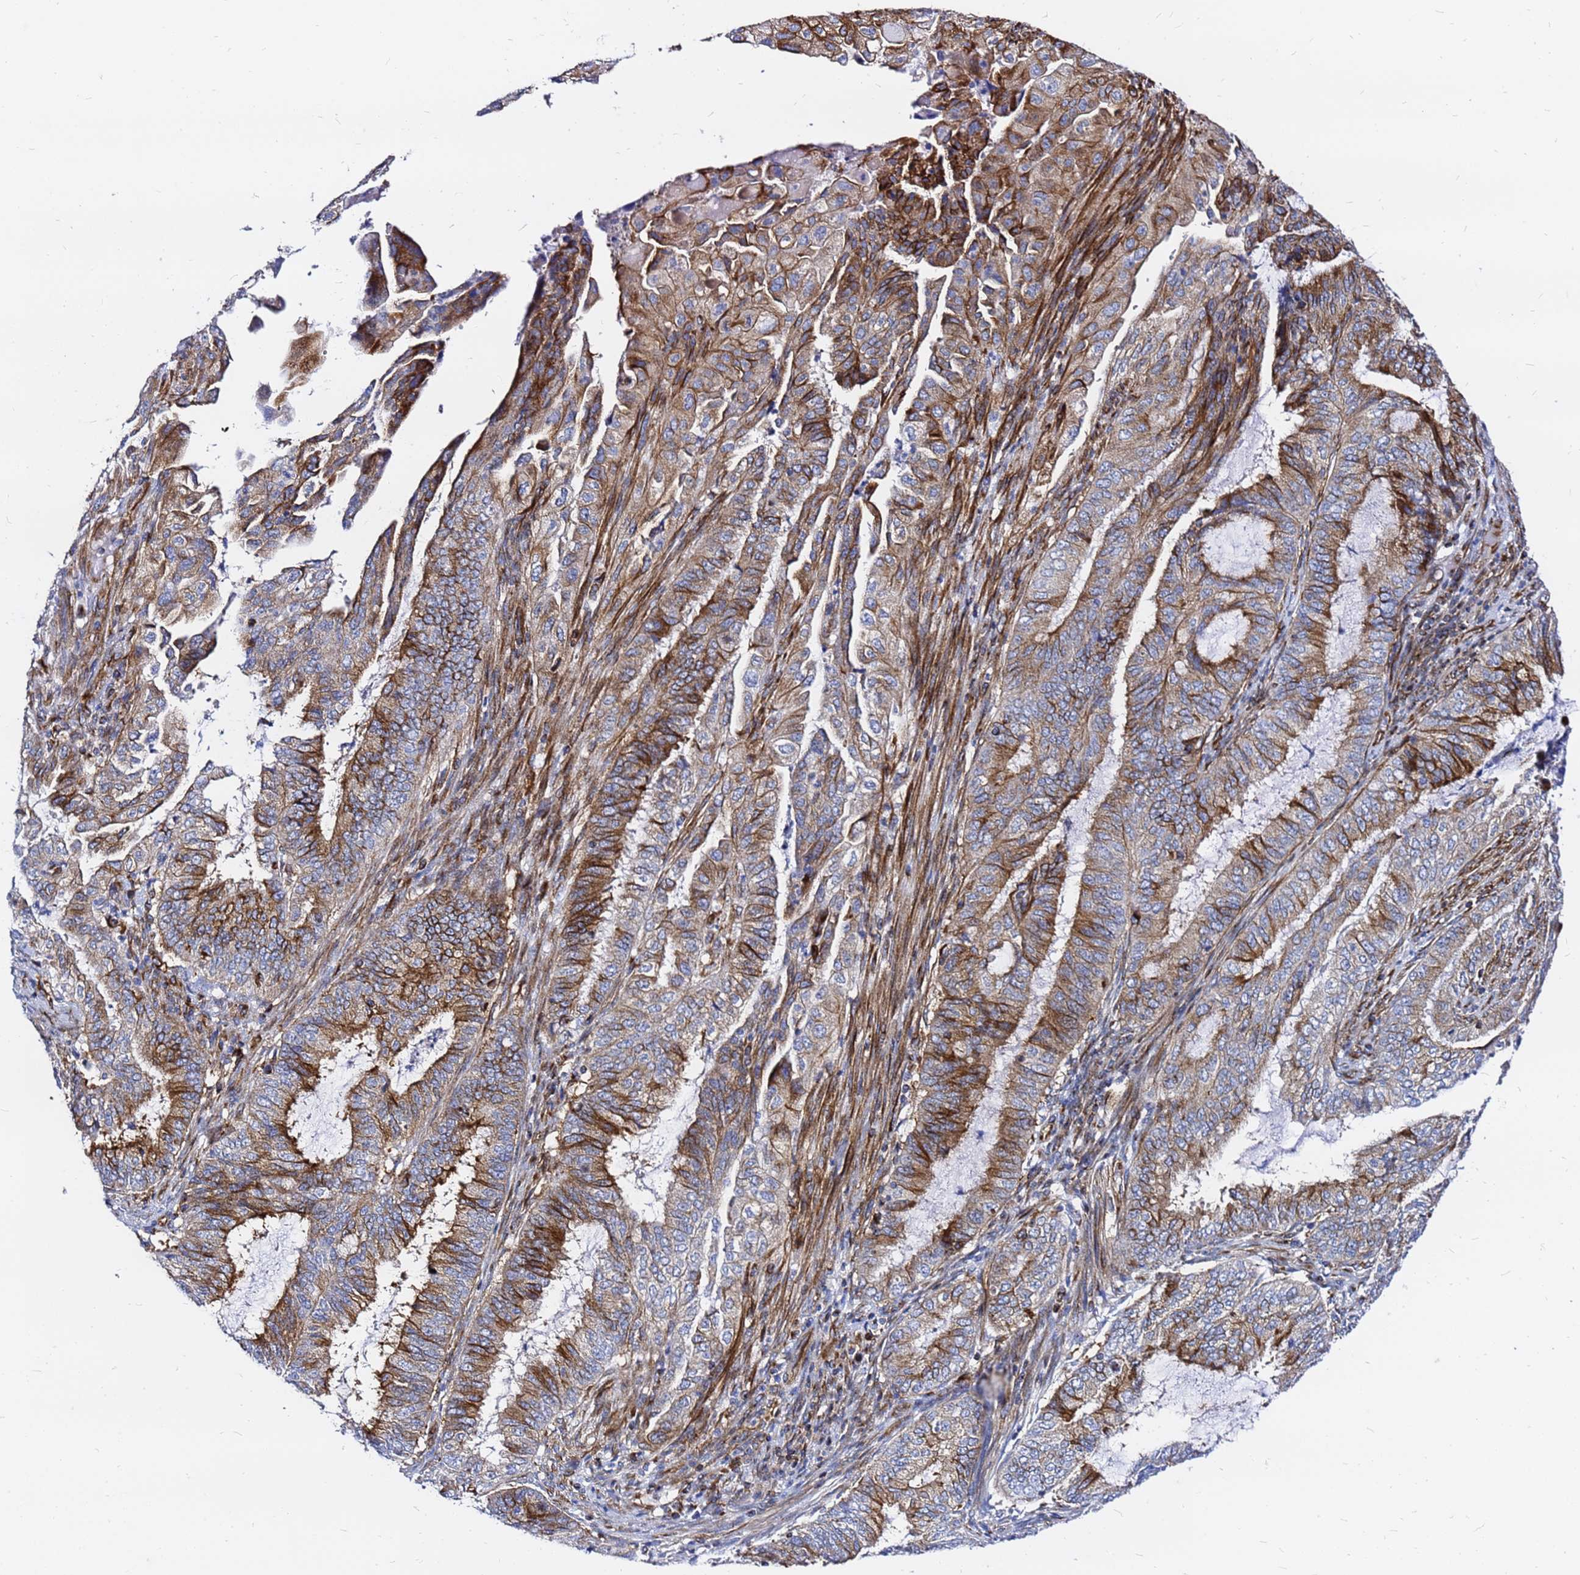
{"staining": {"intensity": "strong", "quantity": "25%-75%", "location": "cytoplasmic/membranous"}, "tissue": "endometrial cancer", "cell_type": "Tumor cells", "image_type": "cancer", "snomed": [{"axis": "morphology", "description": "Adenocarcinoma, NOS"}, {"axis": "topography", "description": "Endometrium"}], "caption": "Immunohistochemical staining of adenocarcinoma (endometrial) reveals high levels of strong cytoplasmic/membranous staining in approximately 25%-75% of tumor cells.", "gene": "TUBA8", "patient": {"sex": "female", "age": 51}}